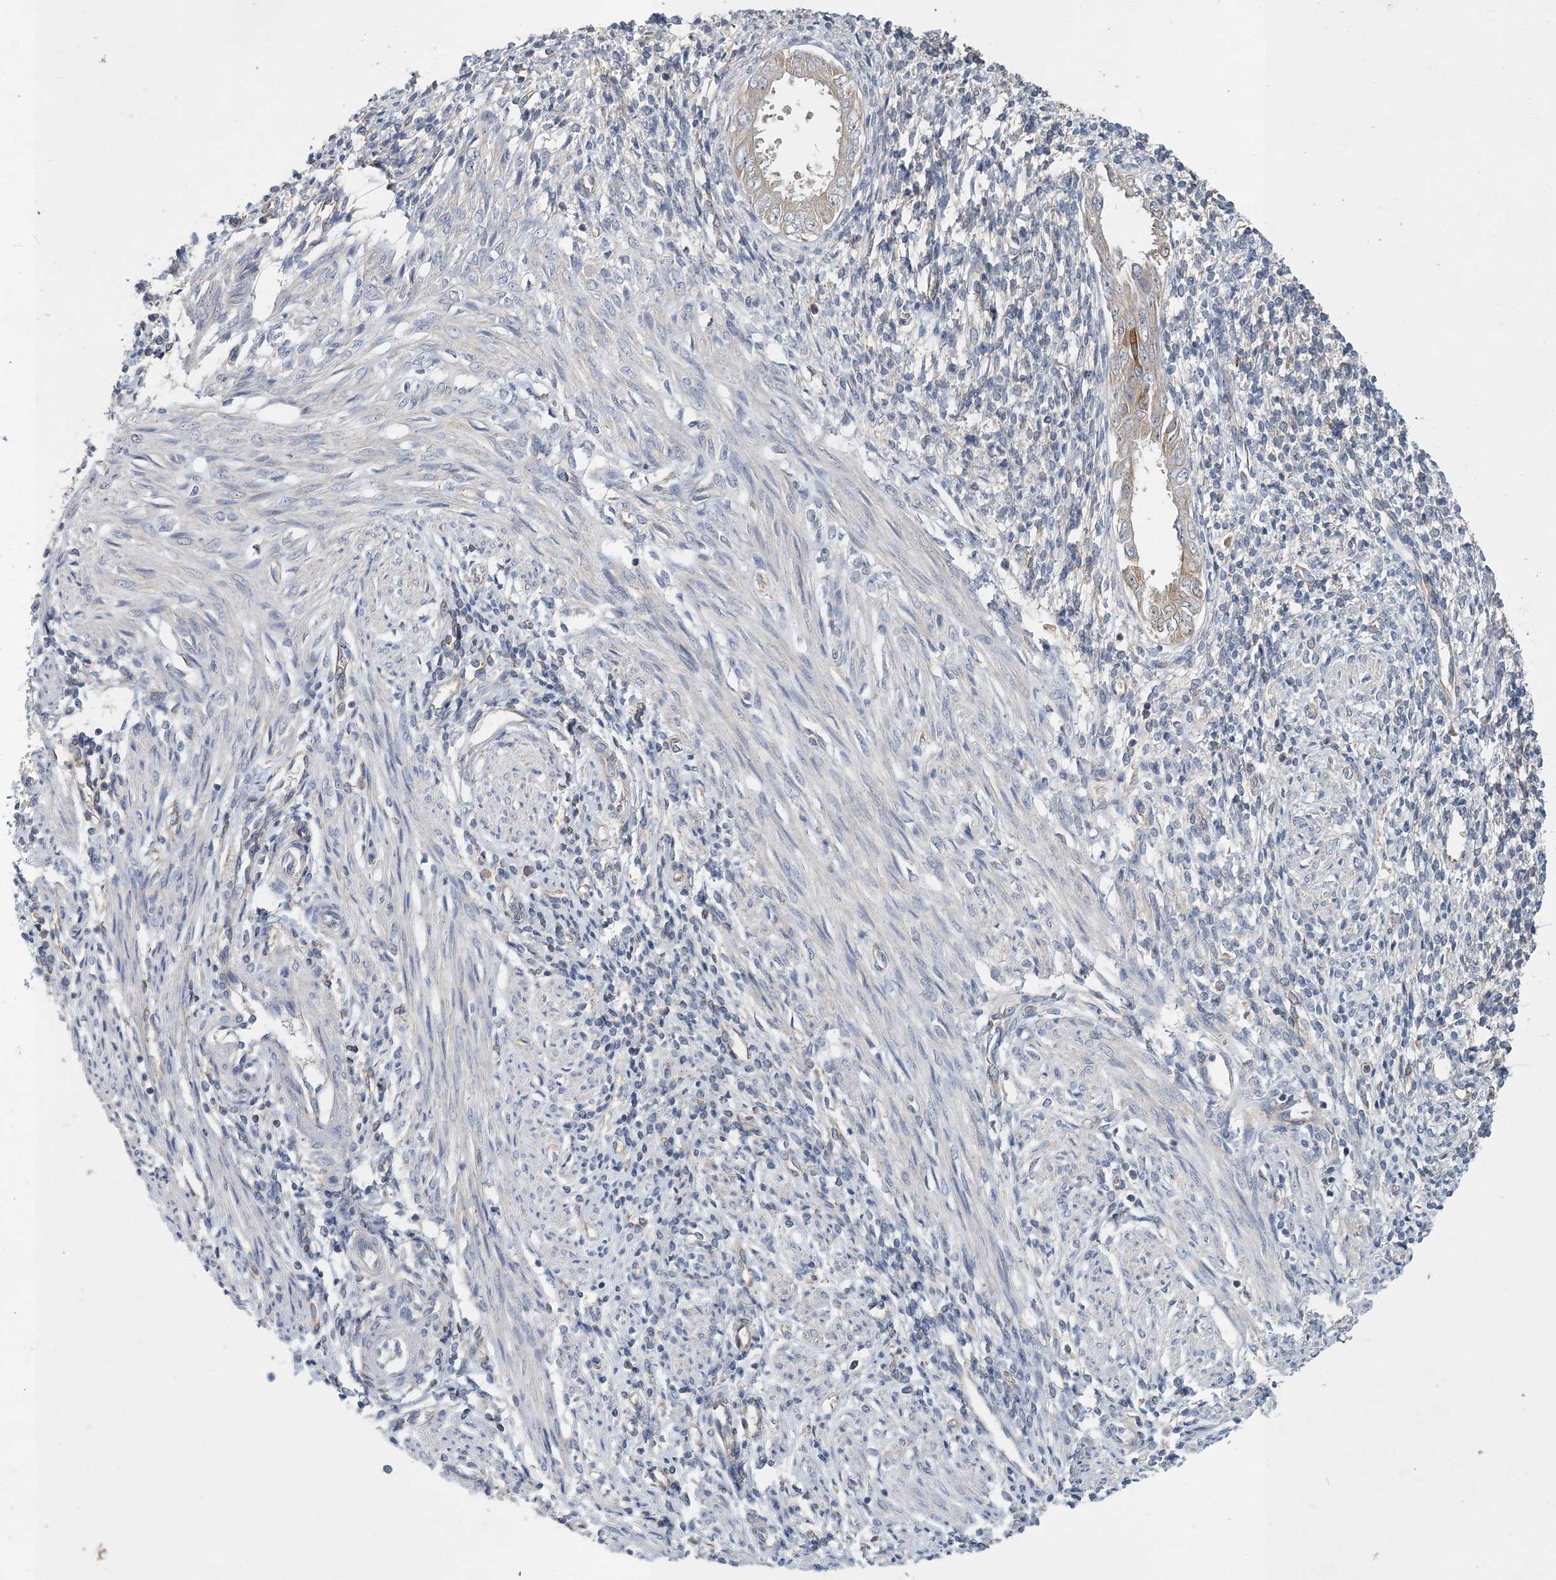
{"staining": {"intensity": "negative", "quantity": "none", "location": "none"}, "tissue": "endometrium", "cell_type": "Cells in endometrial stroma", "image_type": "normal", "snomed": [{"axis": "morphology", "description": "Normal tissue, NOS"}, {"axis": "topography", "description": "Endometrium"}], "caption": "Photomicrograph shows no significant protein expression in cells in endometrial stroma of benign endometrium.", "gene": "RNF25", "patient": {"sex": "female", "age": 66}}